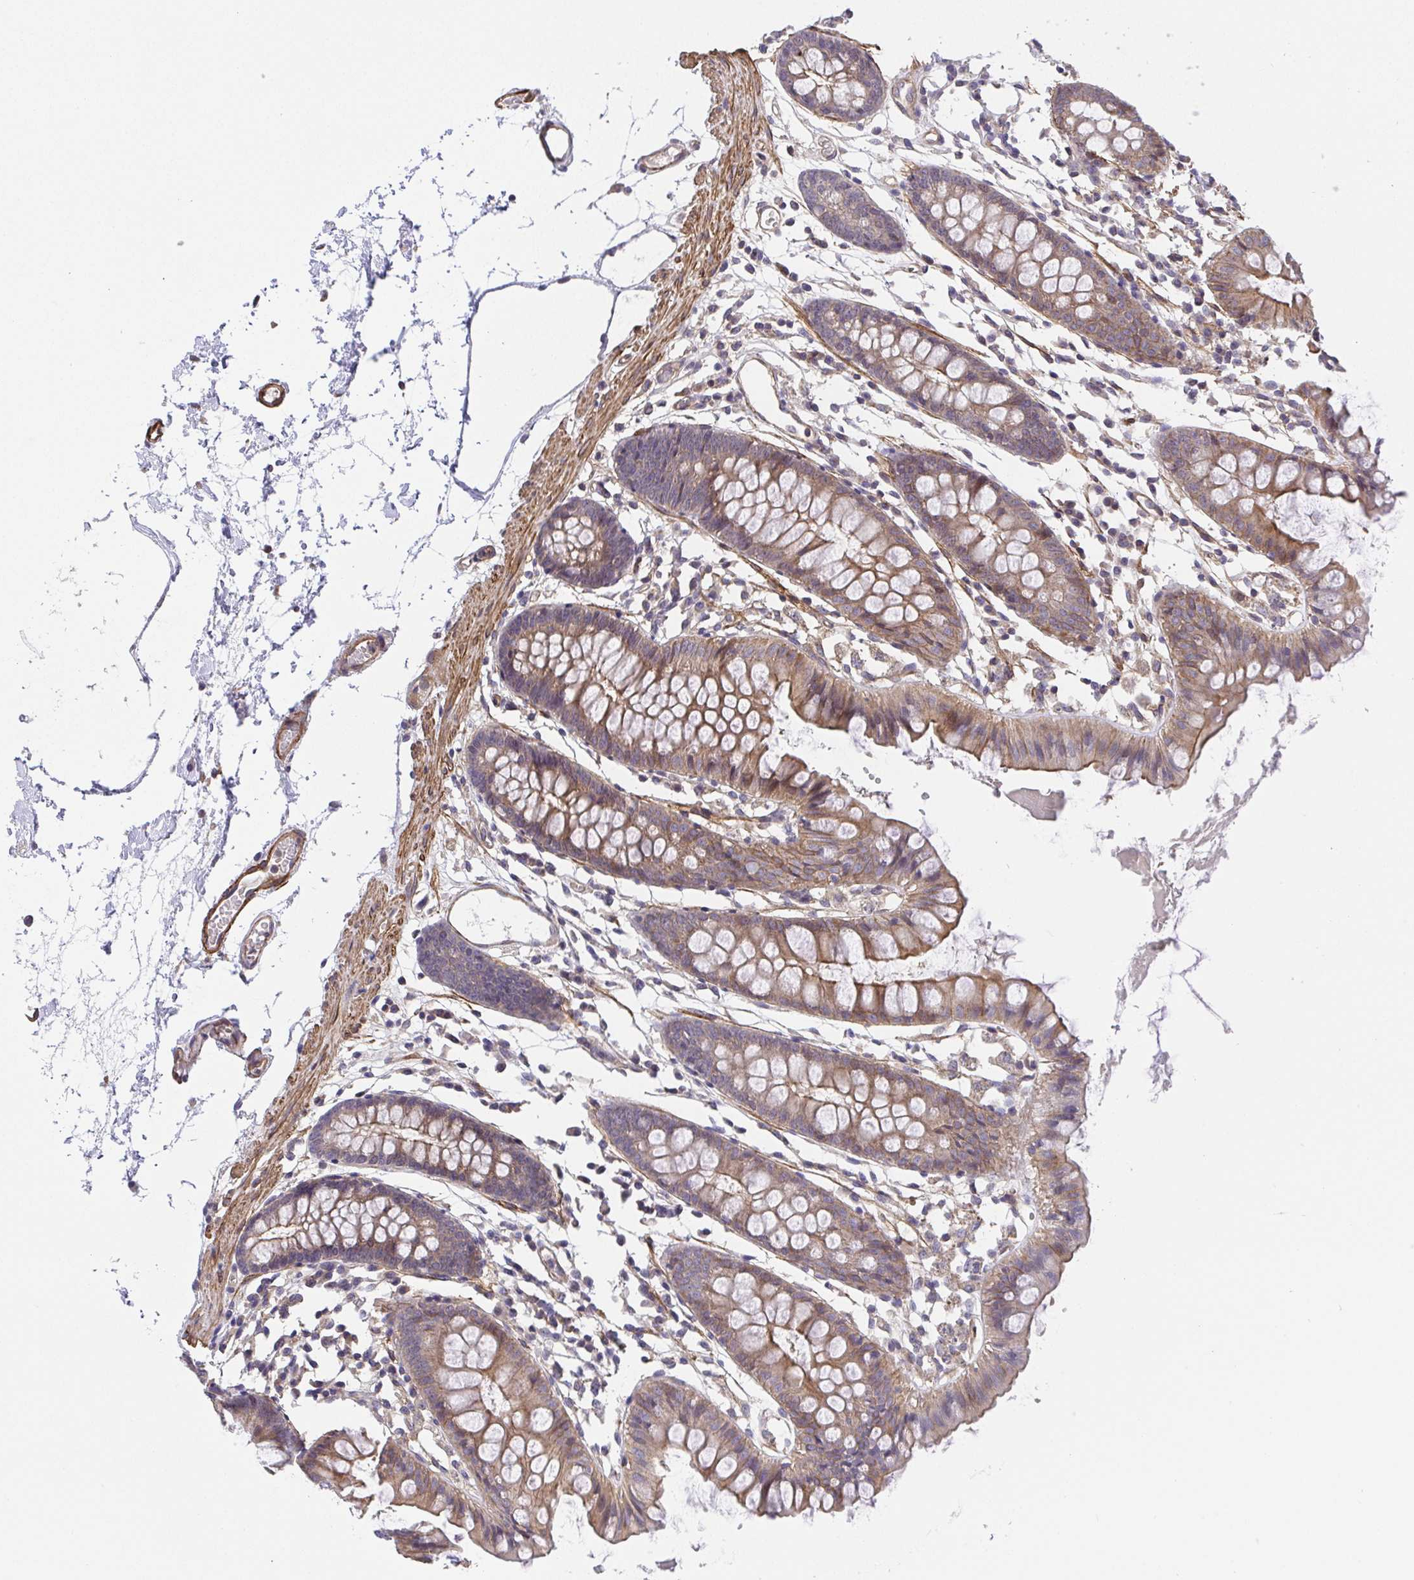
{"staining": {"intensity": "strong", "quantity": ">75%", "location": "cytoplasmic/membranous"}, "tissue": "colon", "cell_type": "Endothelial cells", "image_type": "normal", "snomed": [{"axis": "morphology", "description": "Normal tissue, NOS"}, {"axis": "topography", "description": "Colon"}], "caption": "Immunohistochemistry (DAB) staining of normal human colon shows strong cytoplasmic/membranous protein positivity in approximately >75% of endothelial cells. Nuclei are stained in blue.", "gene": "ZNF696", "patient": {"sex": "female", "age": 84}}